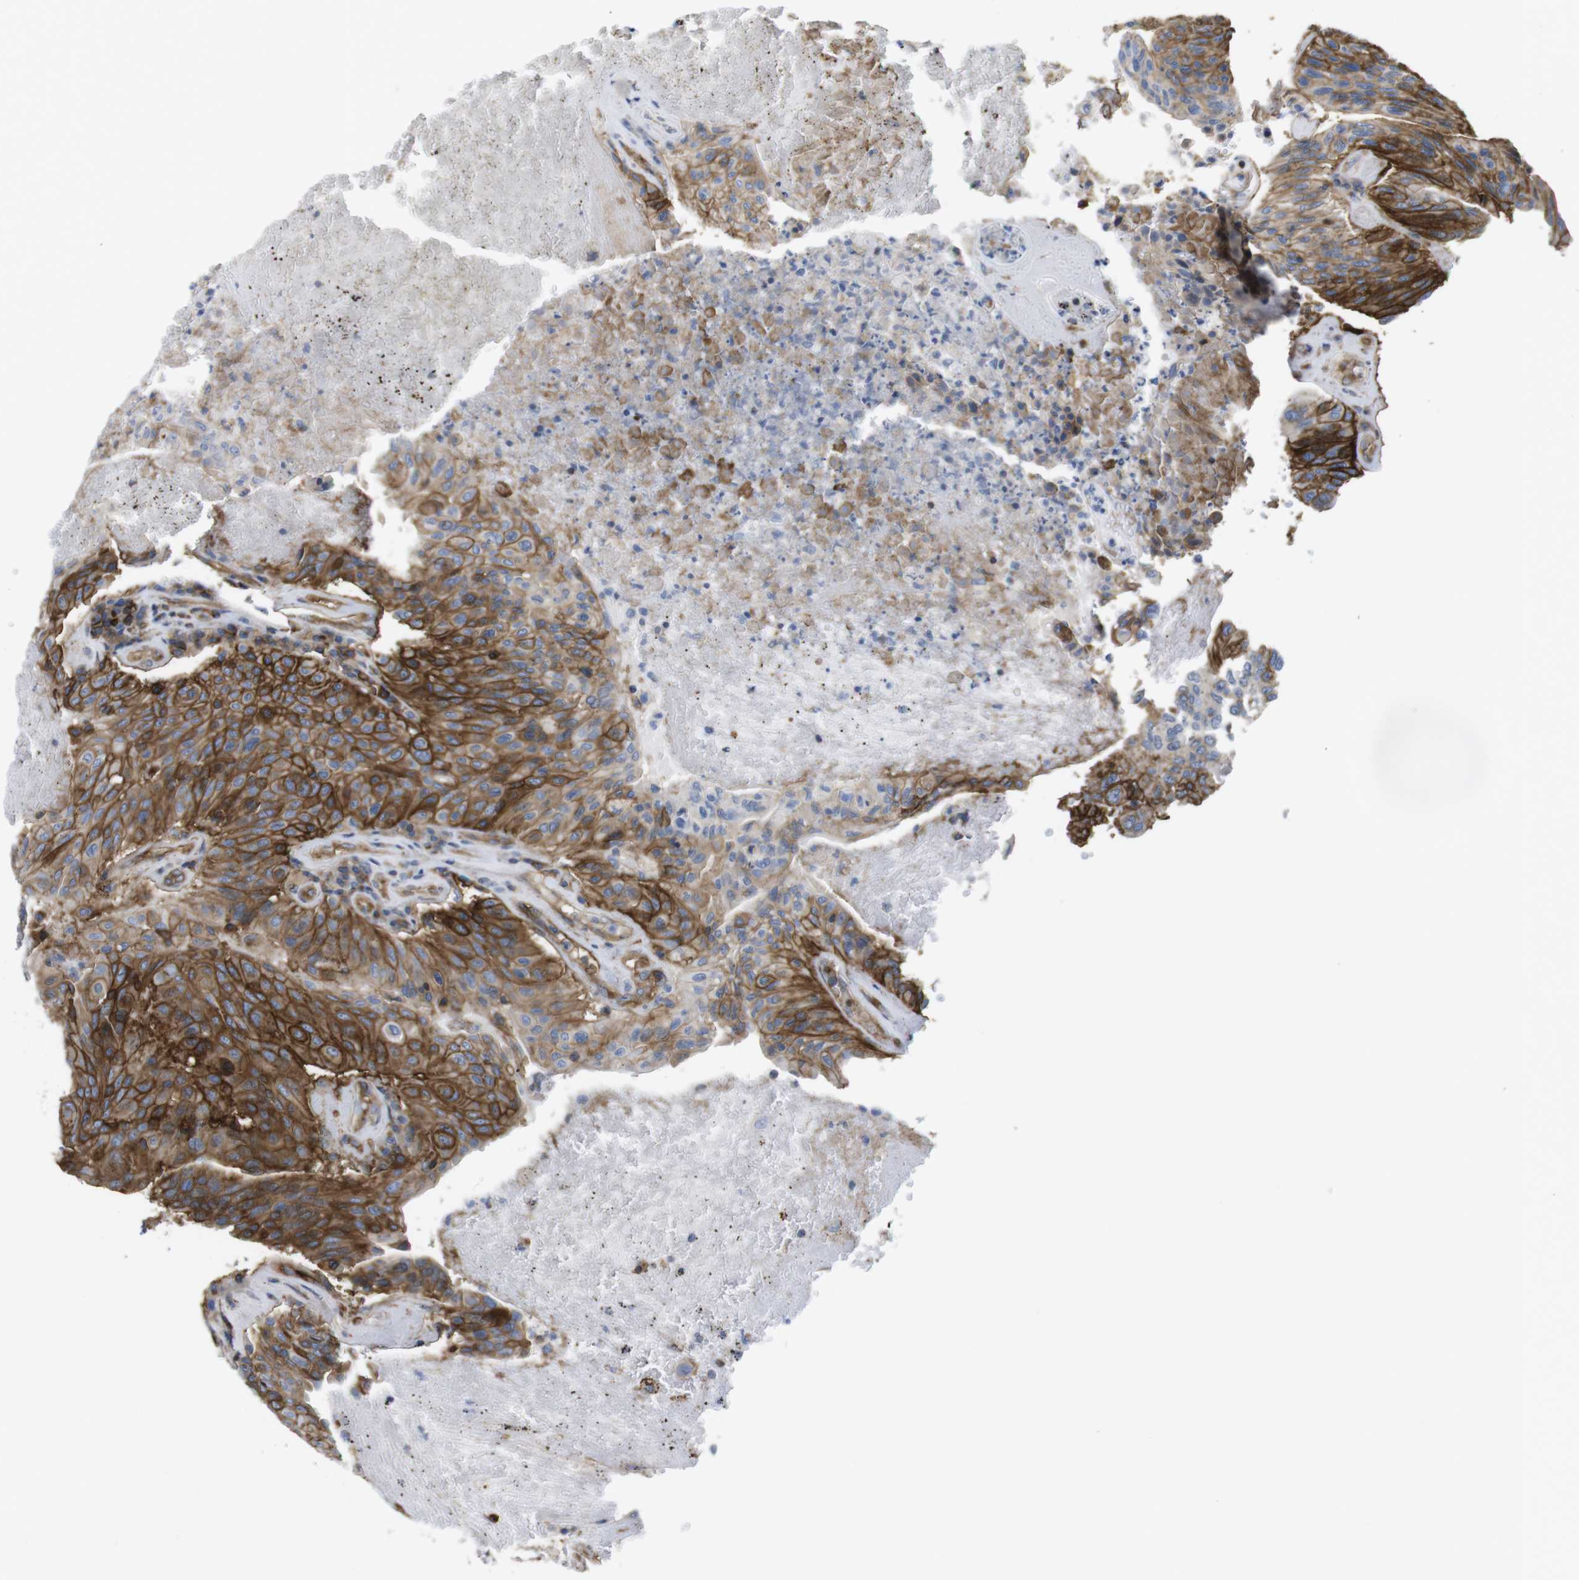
{"staining": {"intensity": "strong", "quantity": "25%-75%", "location": "cytoplasmic/membranous"}, "tissue": "urothelial cancer", "cell_type": "Tumor cells", "image_type": "cancer", "snomed": [{"axis": "morphology", "description": "Urothelial carcinoma, High grade"}, {"axis": "topography", "description": "Urinary bladder"}], "caption": "The image shows a brown stain indicating the presence of a protein in the cytoplasmic/membranous of tumor cells in high-grade urothelial carcinoma.", "gene": "CCR6", "patient": {"sex": "male", "age": 66}}